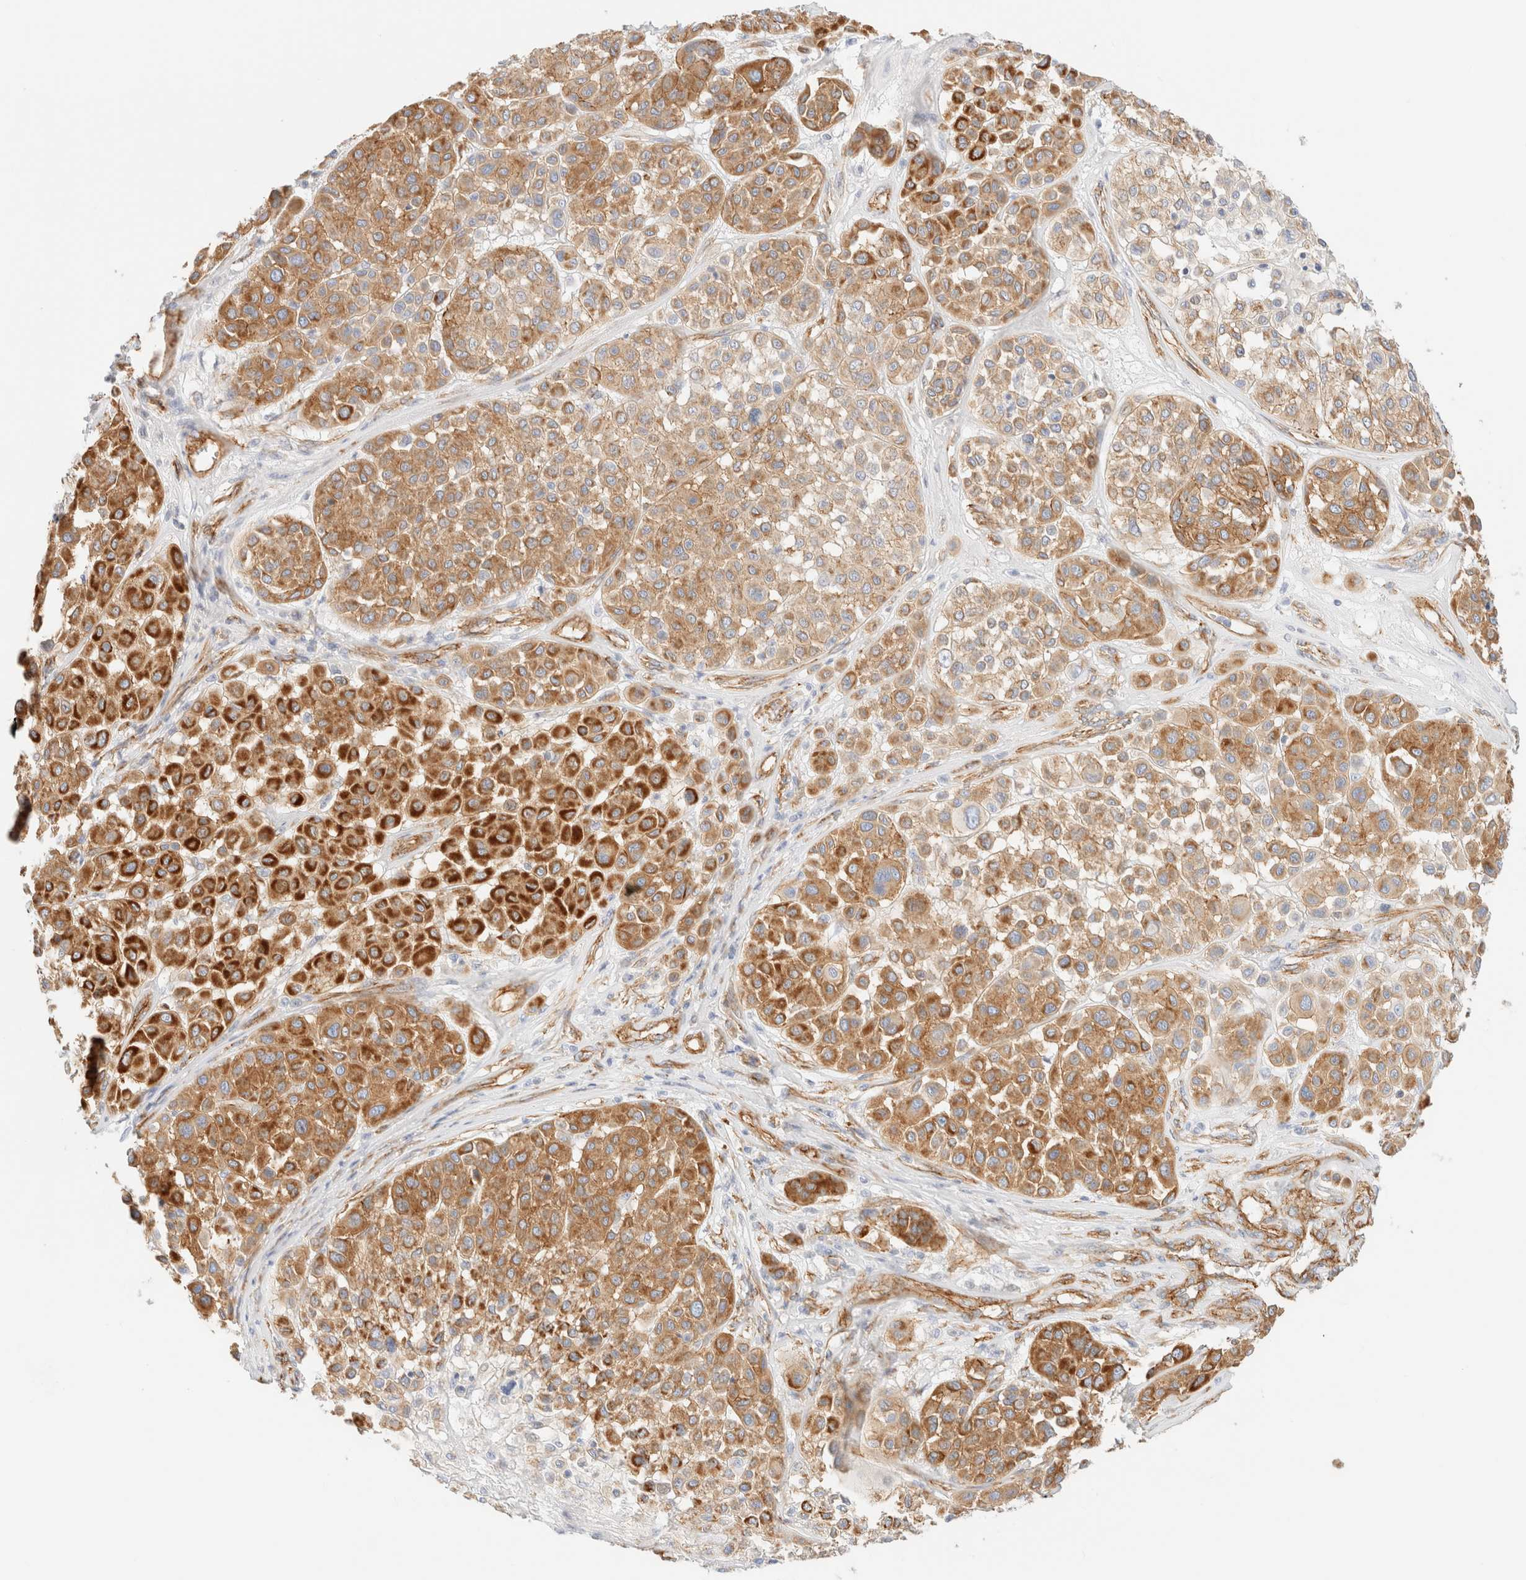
{"staining": {"intensity": "strong", "quantity": ">75%", "location": "cytoplasmic/membranous"}, "tissue": "melanoma", "cell_type": "Tumor cells", "image_type": "cancer", "snomed": [{"axis": "morphology", "description": "Malignant melanoma, Metastatic site"}, {"axis": "topography", "description": "Soft tissue"}], "caption": "Immunohistochemical staining of malignant melanoma (metastatic site) displays strong cytoplasmic/membranous protein expression in about >75% of tumor cells.", "gene": "CYB5R4", "patient": {"sex": "male", "age": 41}}